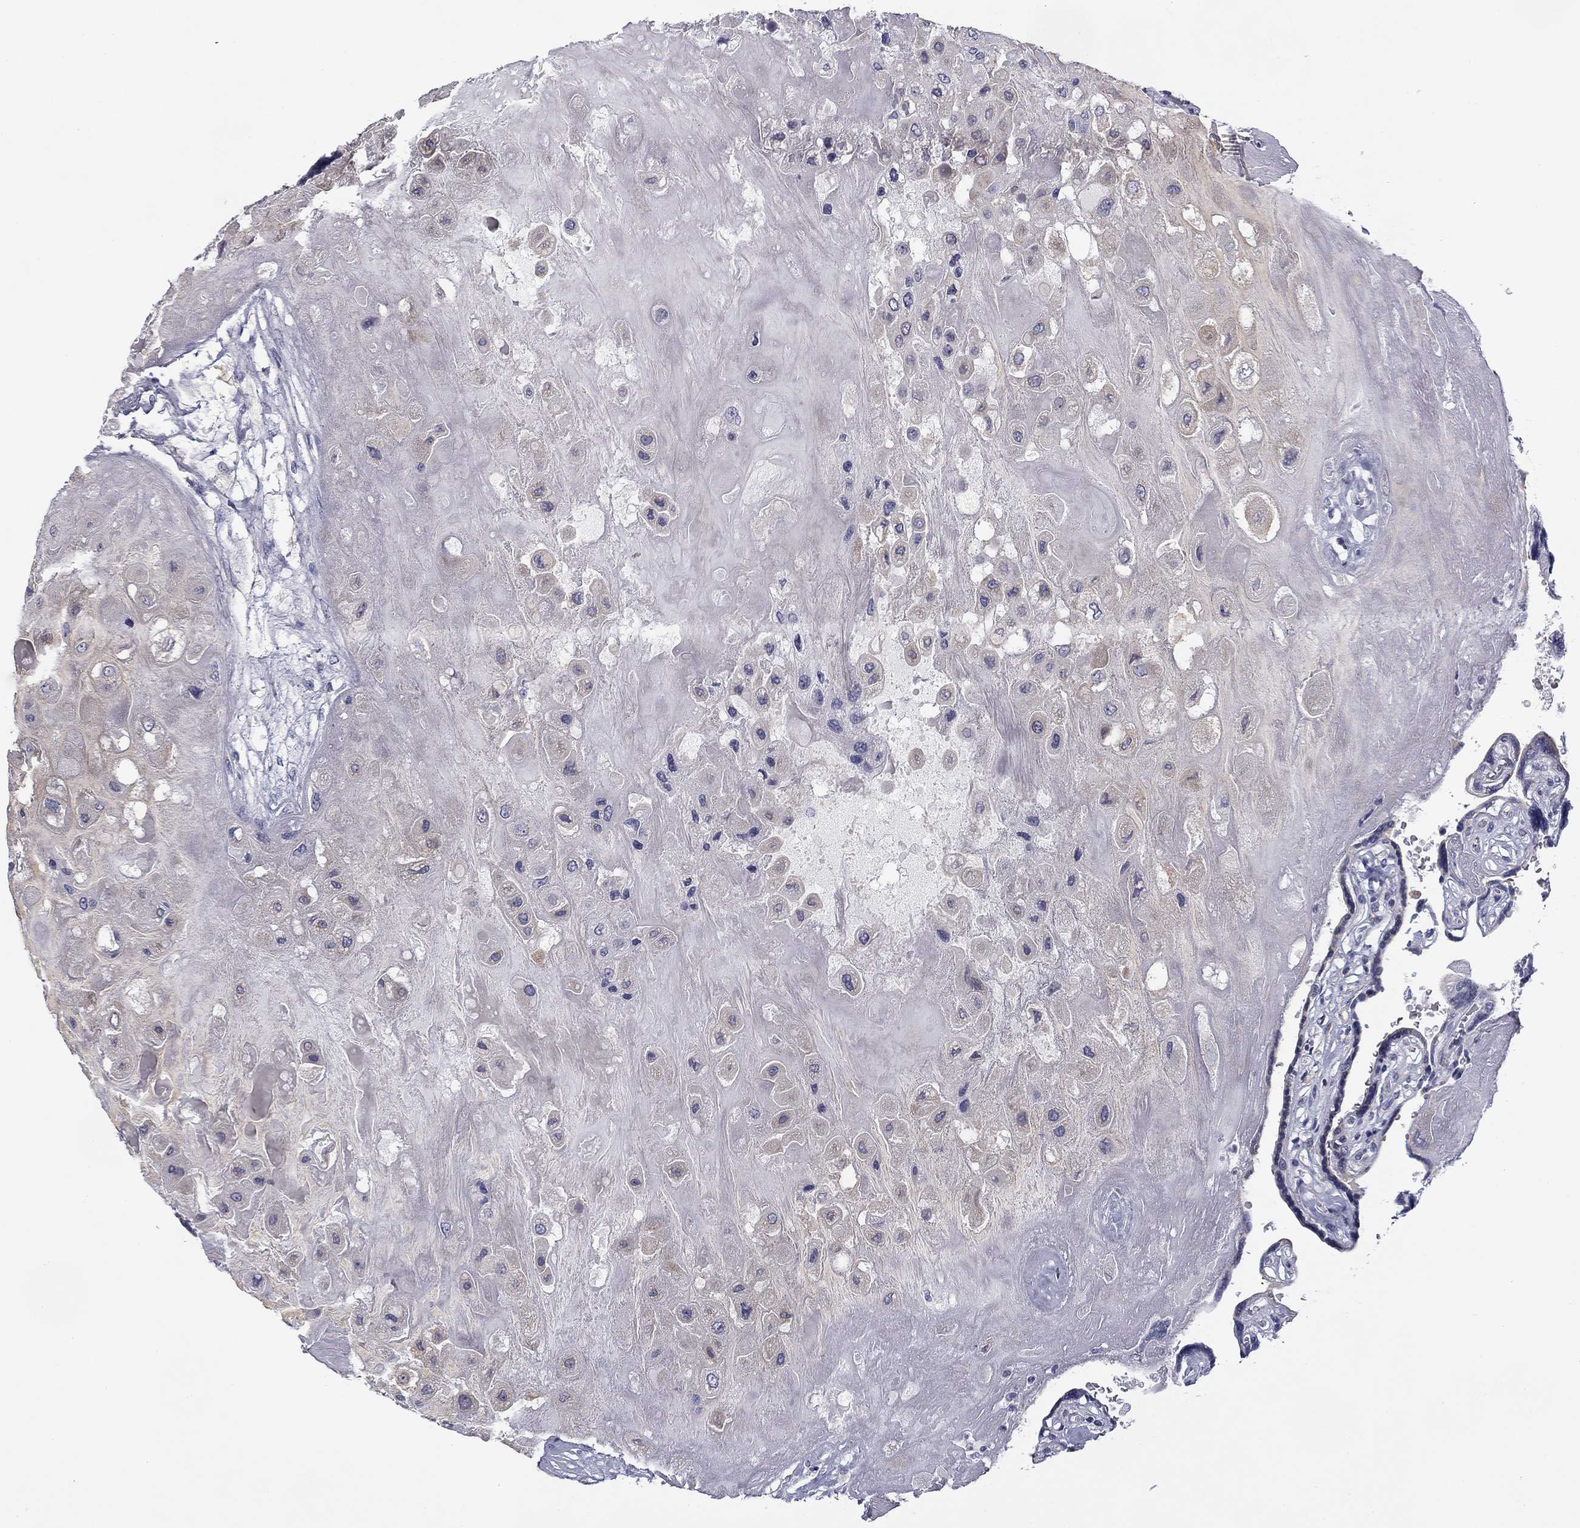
{"staining": {"intensity": "negative", "quantity": "none", "location": "none"}, "tissue": "placenta", "cell_type": "Decidual cells", "image_type": "normal", "snomed": [{"axis": "morphology", "description": "Normal tissue, NOS"}, {"axis": "topography", "description": "Placenta"}], "caption": "A high-resolution image shows immunohistochemistry staining of unremarkable placenta, which reveals no significant staining in decidual cells.", "gene": "TRAT1", "patient": {"sex": "female", "age": 32}}